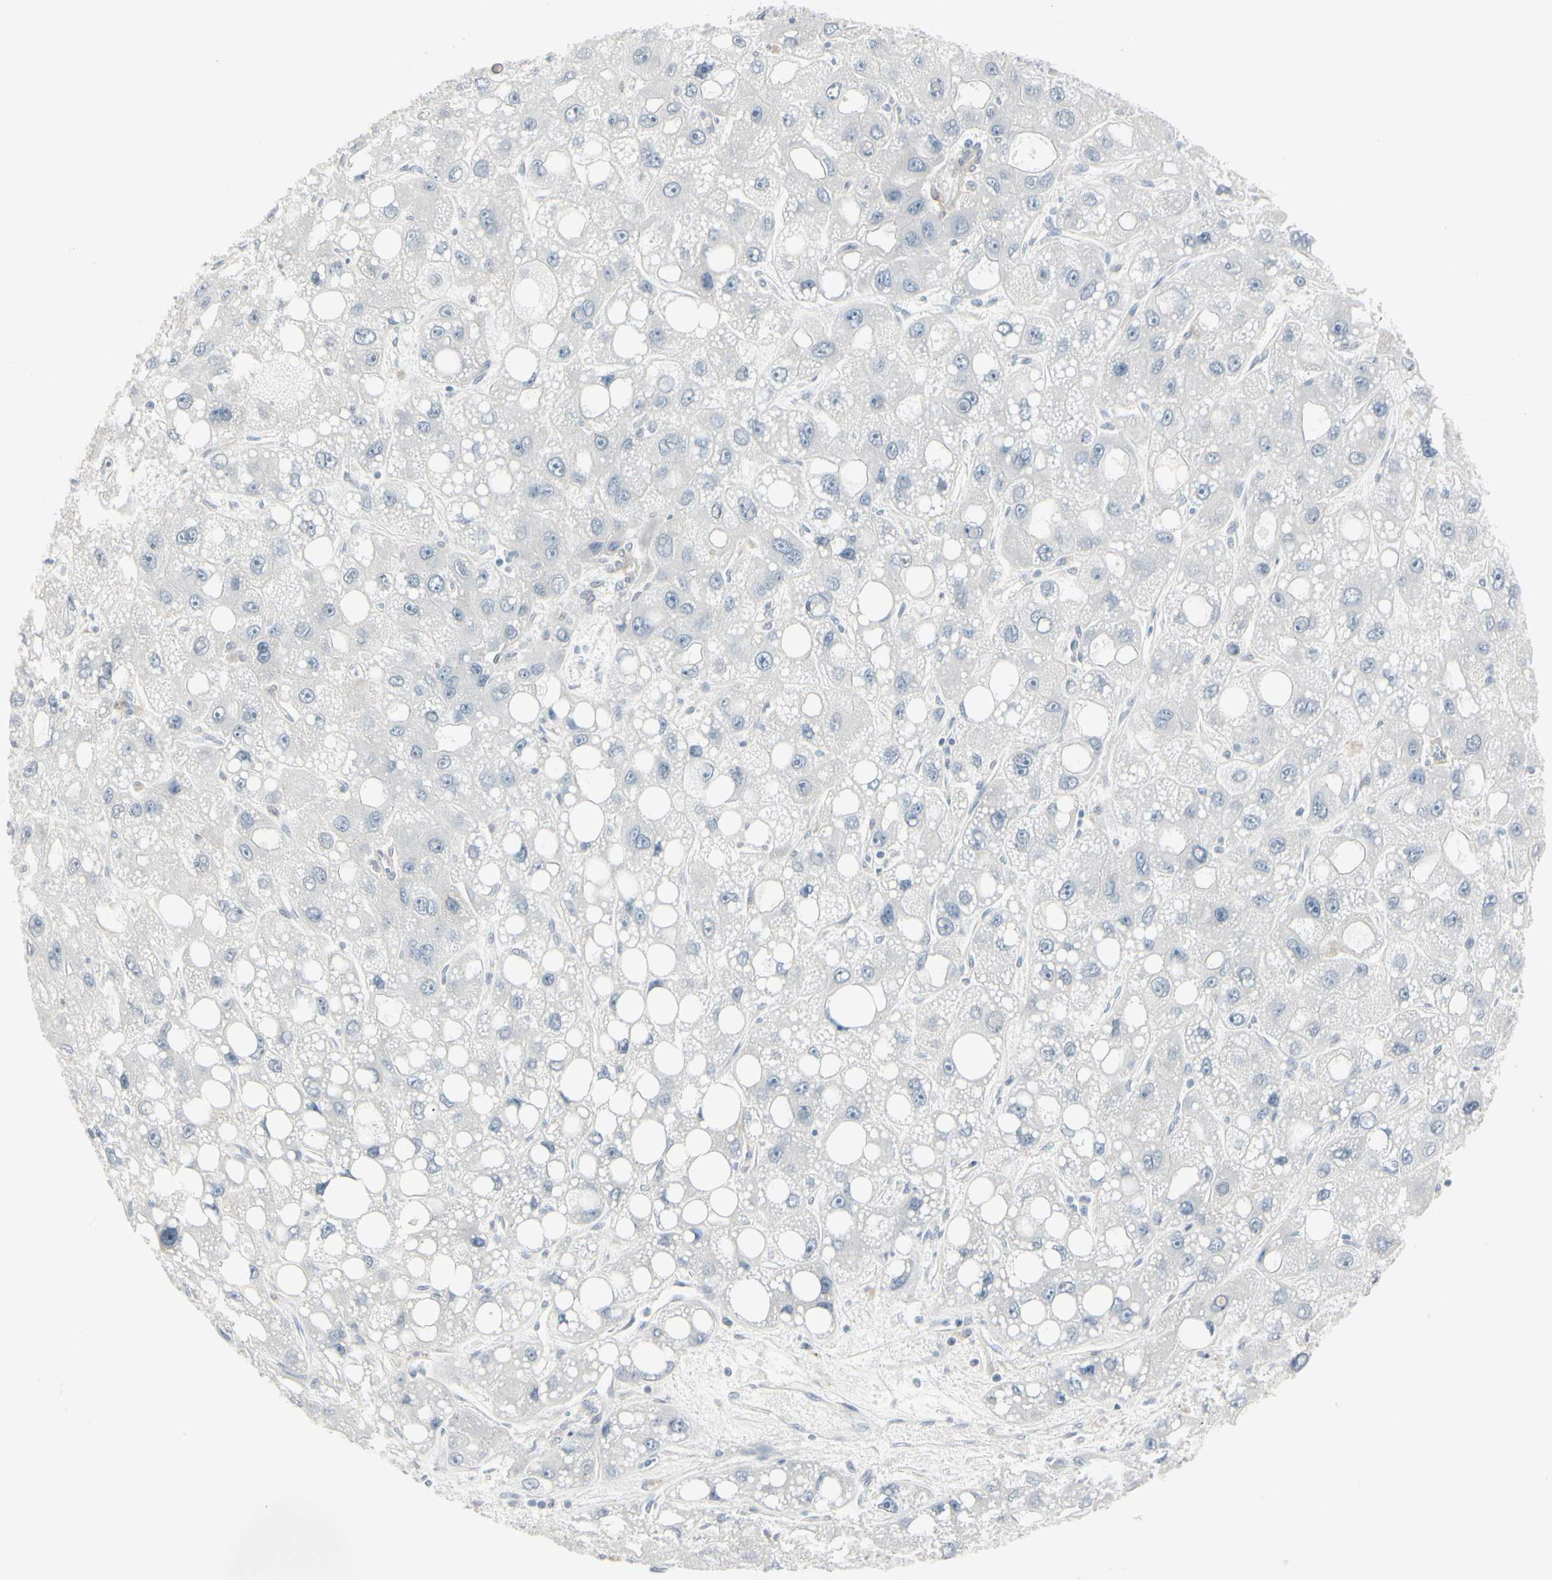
{"staining": {"intensity": "negative", "quantity": "none", "location": "none"}, "tissue": "liver cancer", "cell_type": "Tumor cells", "image_type": "cancer", "snomed": [{"axis": "morphology", "description": "Carcinoma, Hepatocellular, NOS"}, {"axis": "topography", "description": "Liver"}], "caption": "Immunohistochemical staining of hepatocellular carcinoma (liver) displays no significant staining in tumor cells.", "gene": "DMPK", "patient": {"sex": "male", "age": 55}}